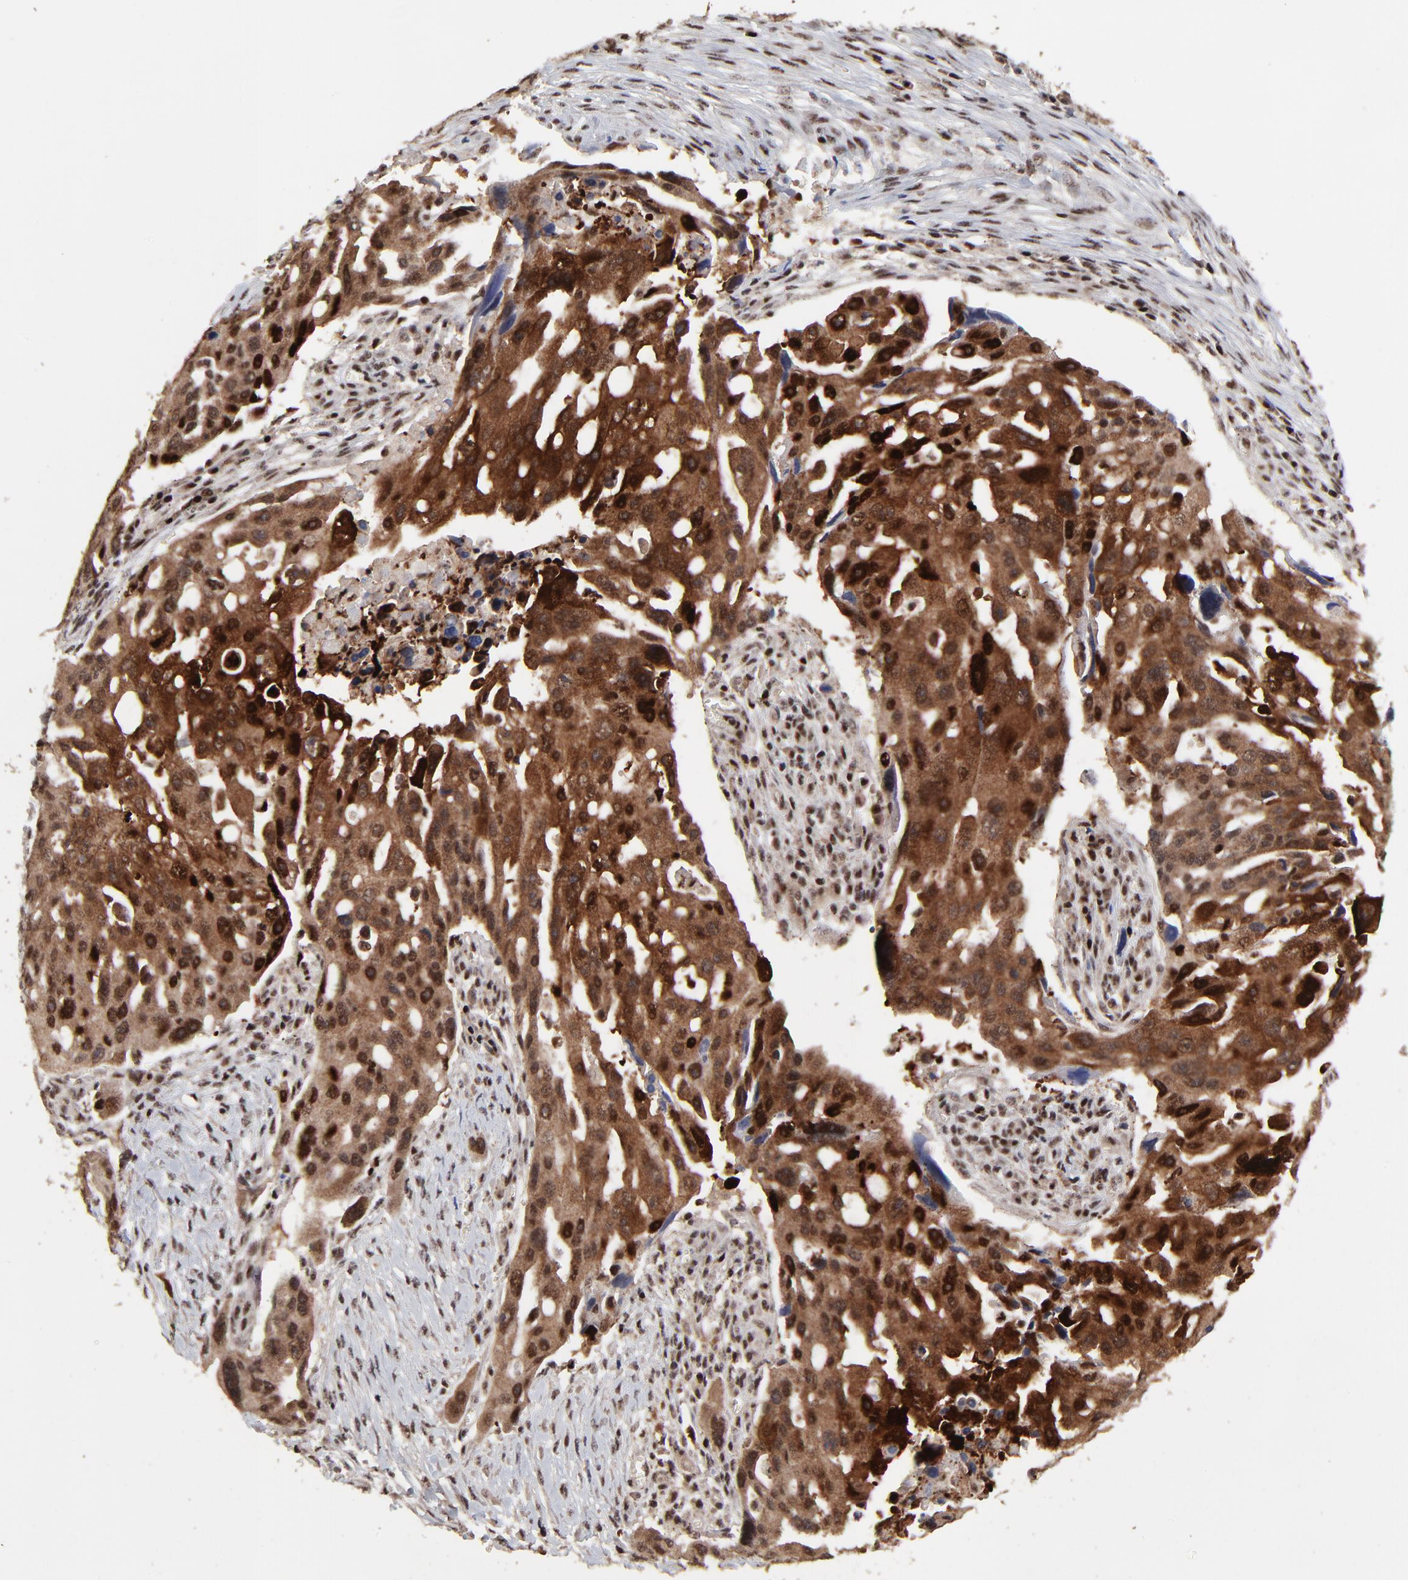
{"staining": {"intensity": "strong", "quantity": ">75%", "location": "cytoplasmic/membranous,nuclear"}, "tissue": "ovarian cancer", "cell_type": "Tumor cells", "image_type": "cancer", "snomed": [{"axis": "morphology", "description": "Carcinoma, endometroid"}, {"axis": "topography", "description": "Ovary"}], "caption": "A micrograph of endometroid carcinoma (ovarian) stained for a protein demonstrates strong cytoplasmic/membranous and nuclear brown staining in tumor cells. (DAB = brown stain, brightfield microscopy at high magnification).", "gene": "RBM22", "patient": {"sex": "female", "age": 75}}